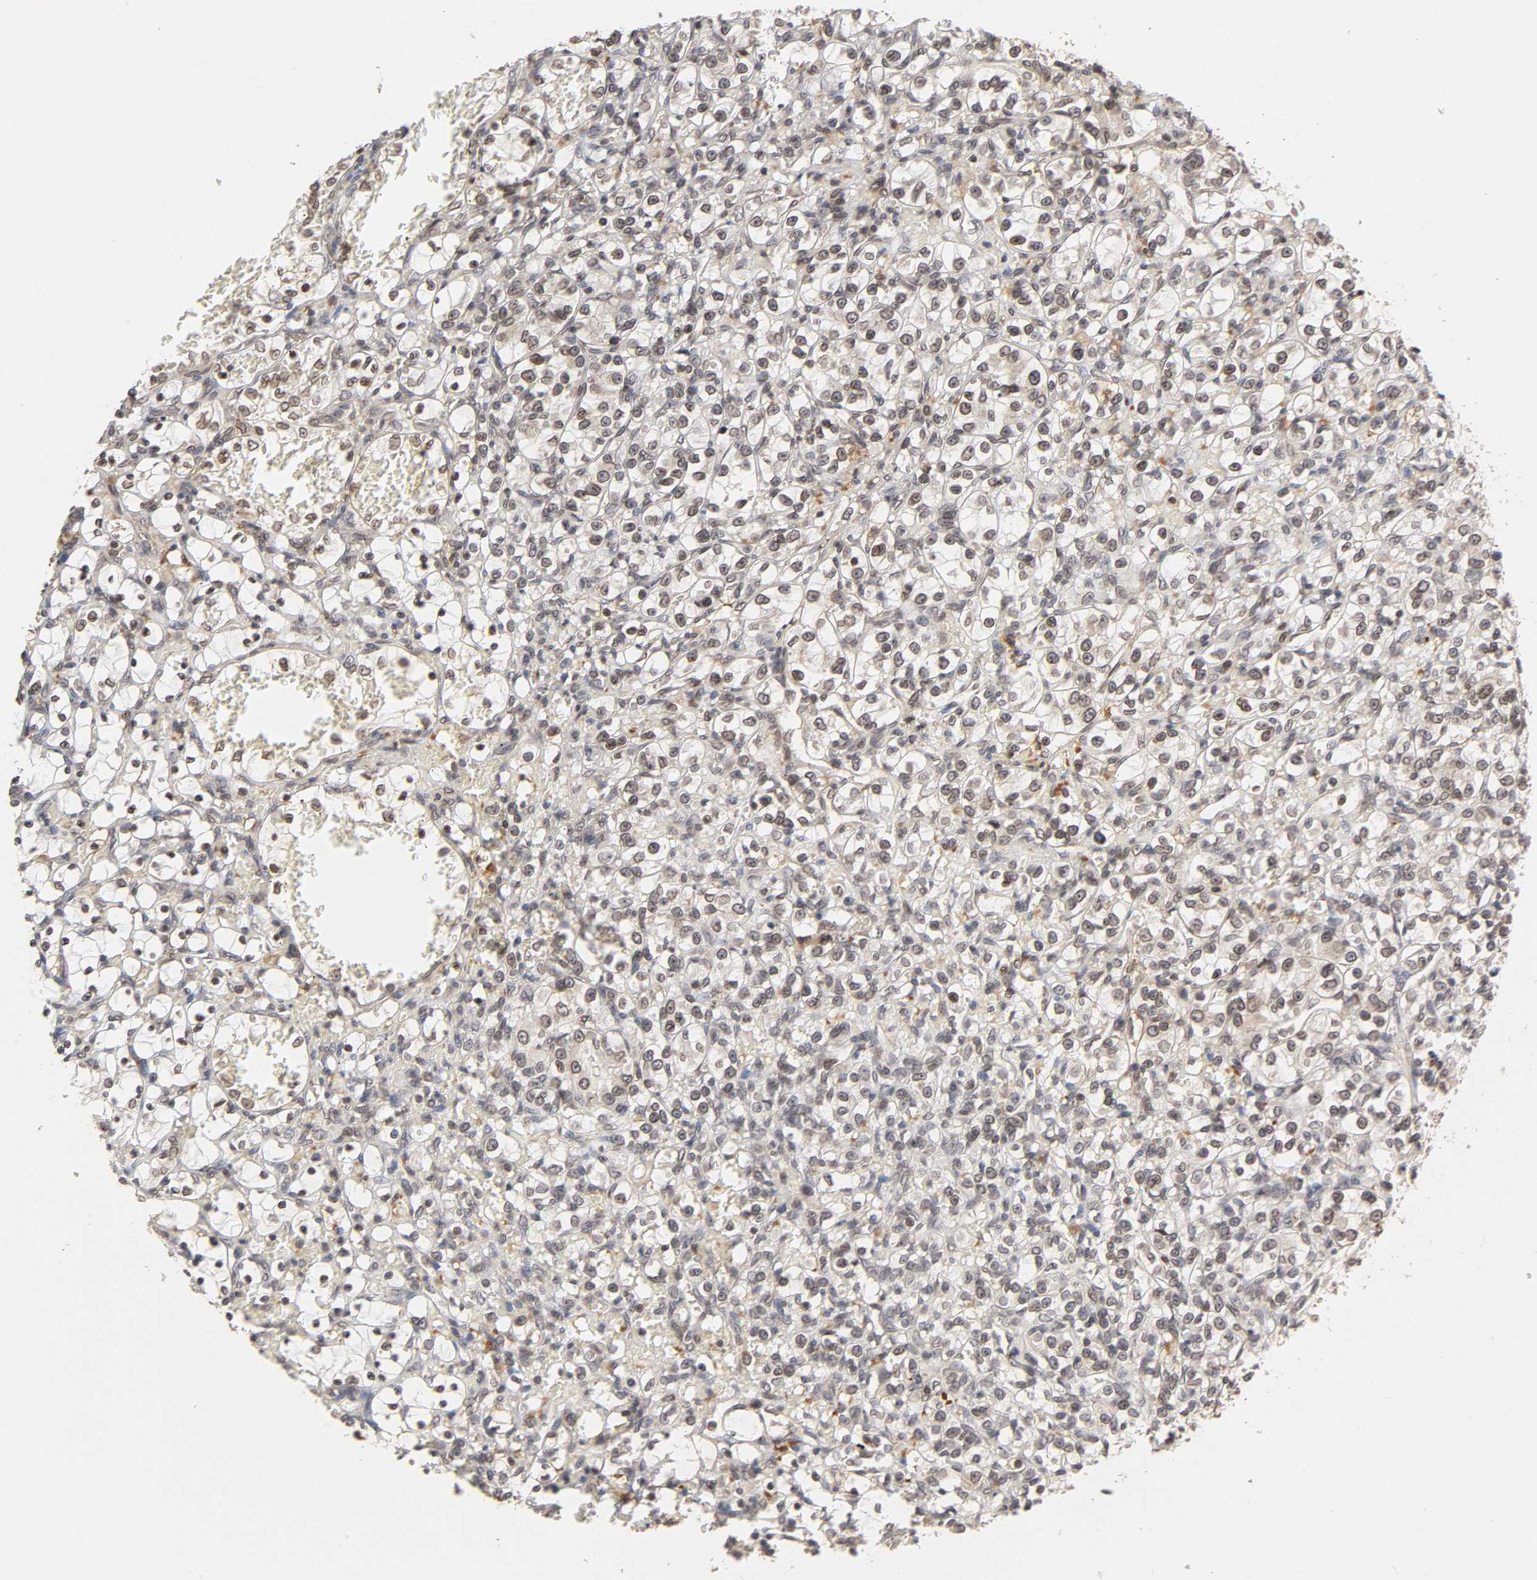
{"staining": {"intensity": "moderate", "quantity": "25%-75%", "location": "cytoplasmic/membranous,nuclear"}, "tissue": "renal cancer", "cell_type": "Tumor cells", "image_type": "cancer", "snomed": [{"axis": "morphology", "description": "Adenocarcinoma, NOS"}, {"axis": "topography", "description": "Kidney"}], "caption": "A high-resolution micrograph shows immunohistochemistry (IHC) staining of adenocarcinoma (renal), which demonstrates moderate cytoplasmic/membranous and nuclear staining in about 25%-75% of tumor cells.", "gene": "CPN2", "patient": {"sex": "female", "age": 69}}